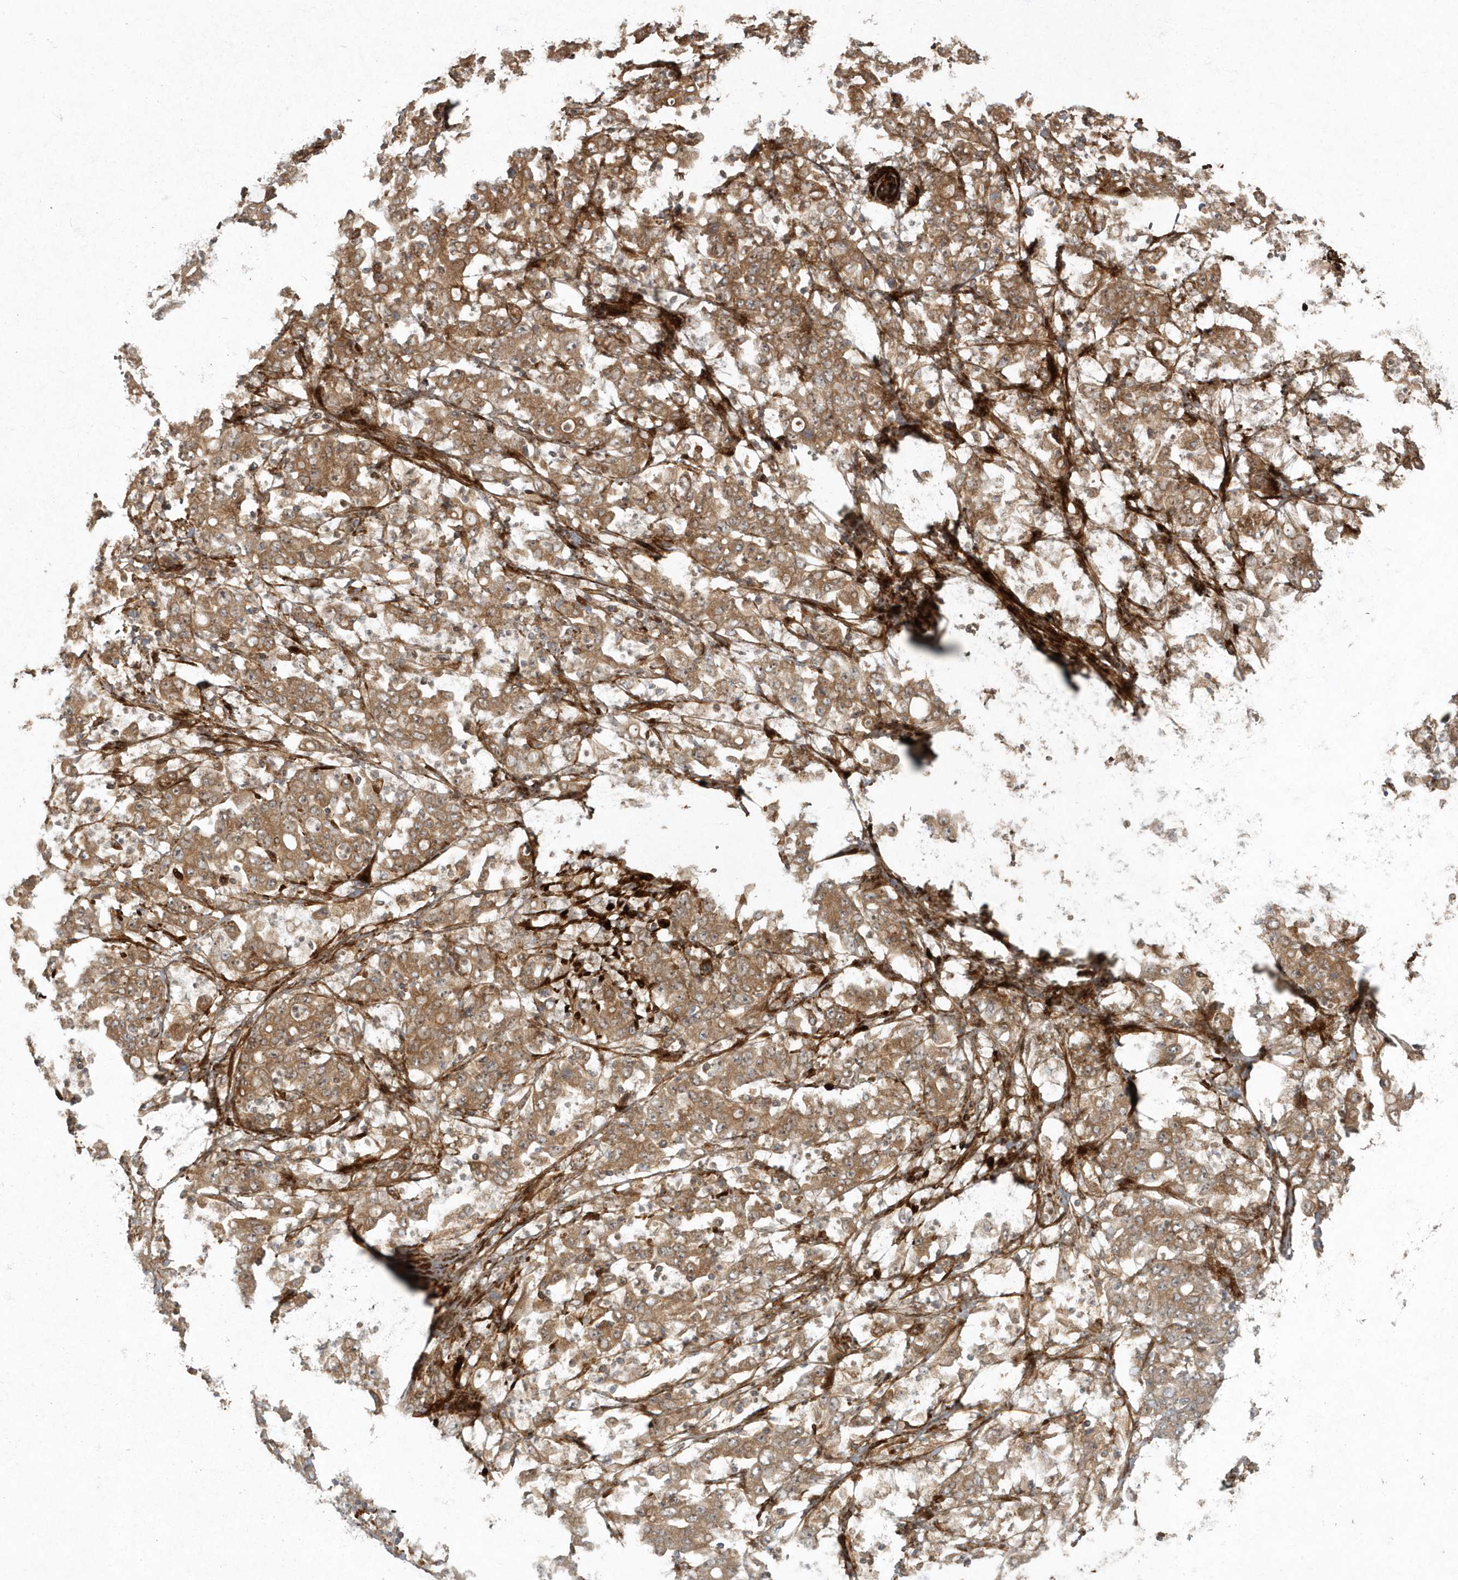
{"staining": {"intensity": "moderate", "quantity": ">75%", "location": "cytoplasmic/membranous"}, "tissue": "stomach cancer", "cell_type": "Tumor cells", "image_type": "cancer", "snomed": [{"axis": "morphology", "description": "Adenocarcinoma, NOS"}, {"axis": "topography", "description": "Stomach, lower"}], "caption": "Tumor cells reveal moderate cytoplasmic/membranous staining in about >75% of cells in adenocarcinoma (stomach). (Brightfield microscopy of DAB IHC at high magnification).", "gene": "ARHGEF38", "patient": {"sex": "female", "age": 71}}